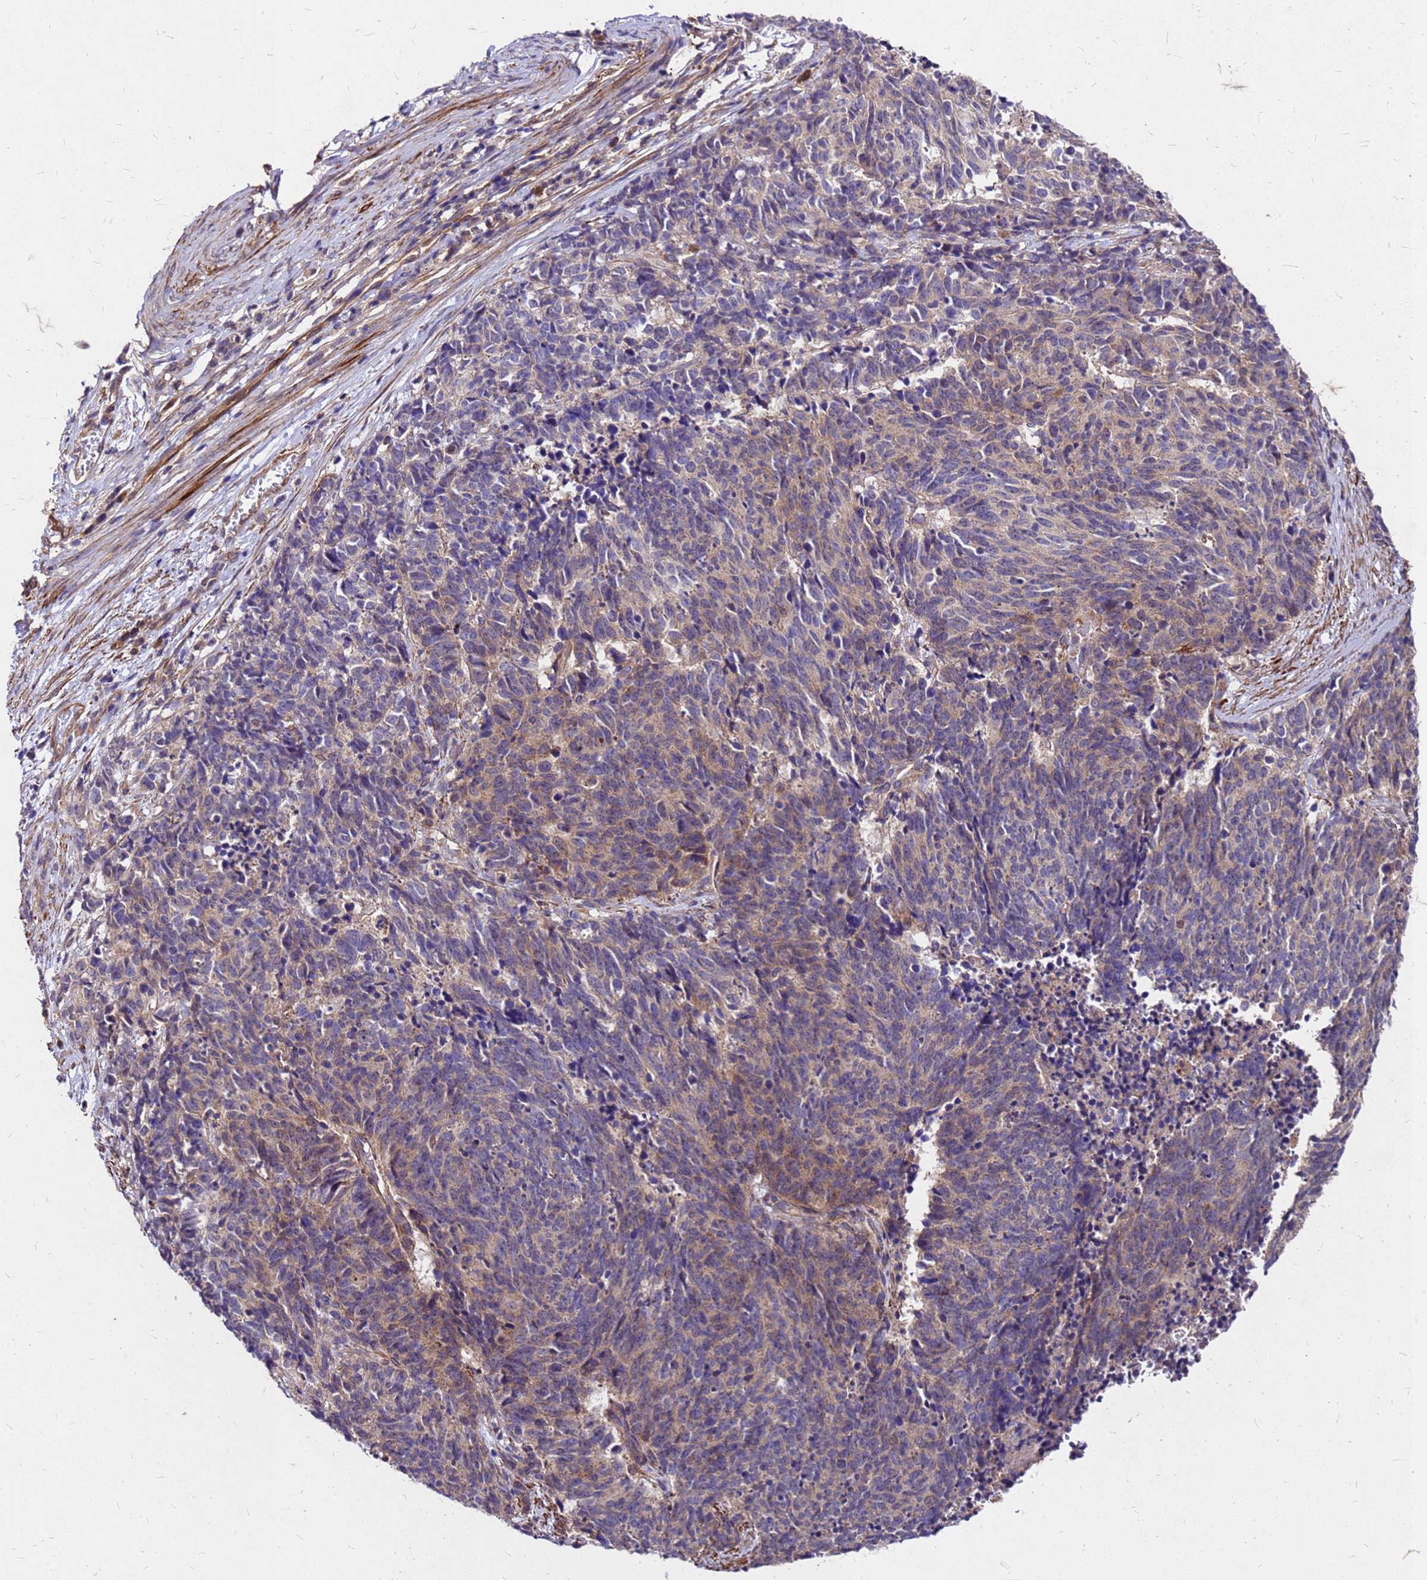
{"staining": {"intensity": "weak", "quantity": "25%-75%", "location": "cytoplasmic/membranous"}, "tissue": "cervical cancer", "cell_type": "Tumor cells", "image_type": "cancer", "snomed": [{"axis": "morphology", "description": "Squamous cell carcinoma, NOS"}, {"axis": "topography", "description": "Cervix"}], "caption": "This micrograph shows immunohistochemistry staining of human cervical cancer, with low weak cytoplasmic/membranous positivity in approximately 25%-75% of tumor cells.", "gene": "DUSP23", "patient": {"sex": "female", "age": 29}}